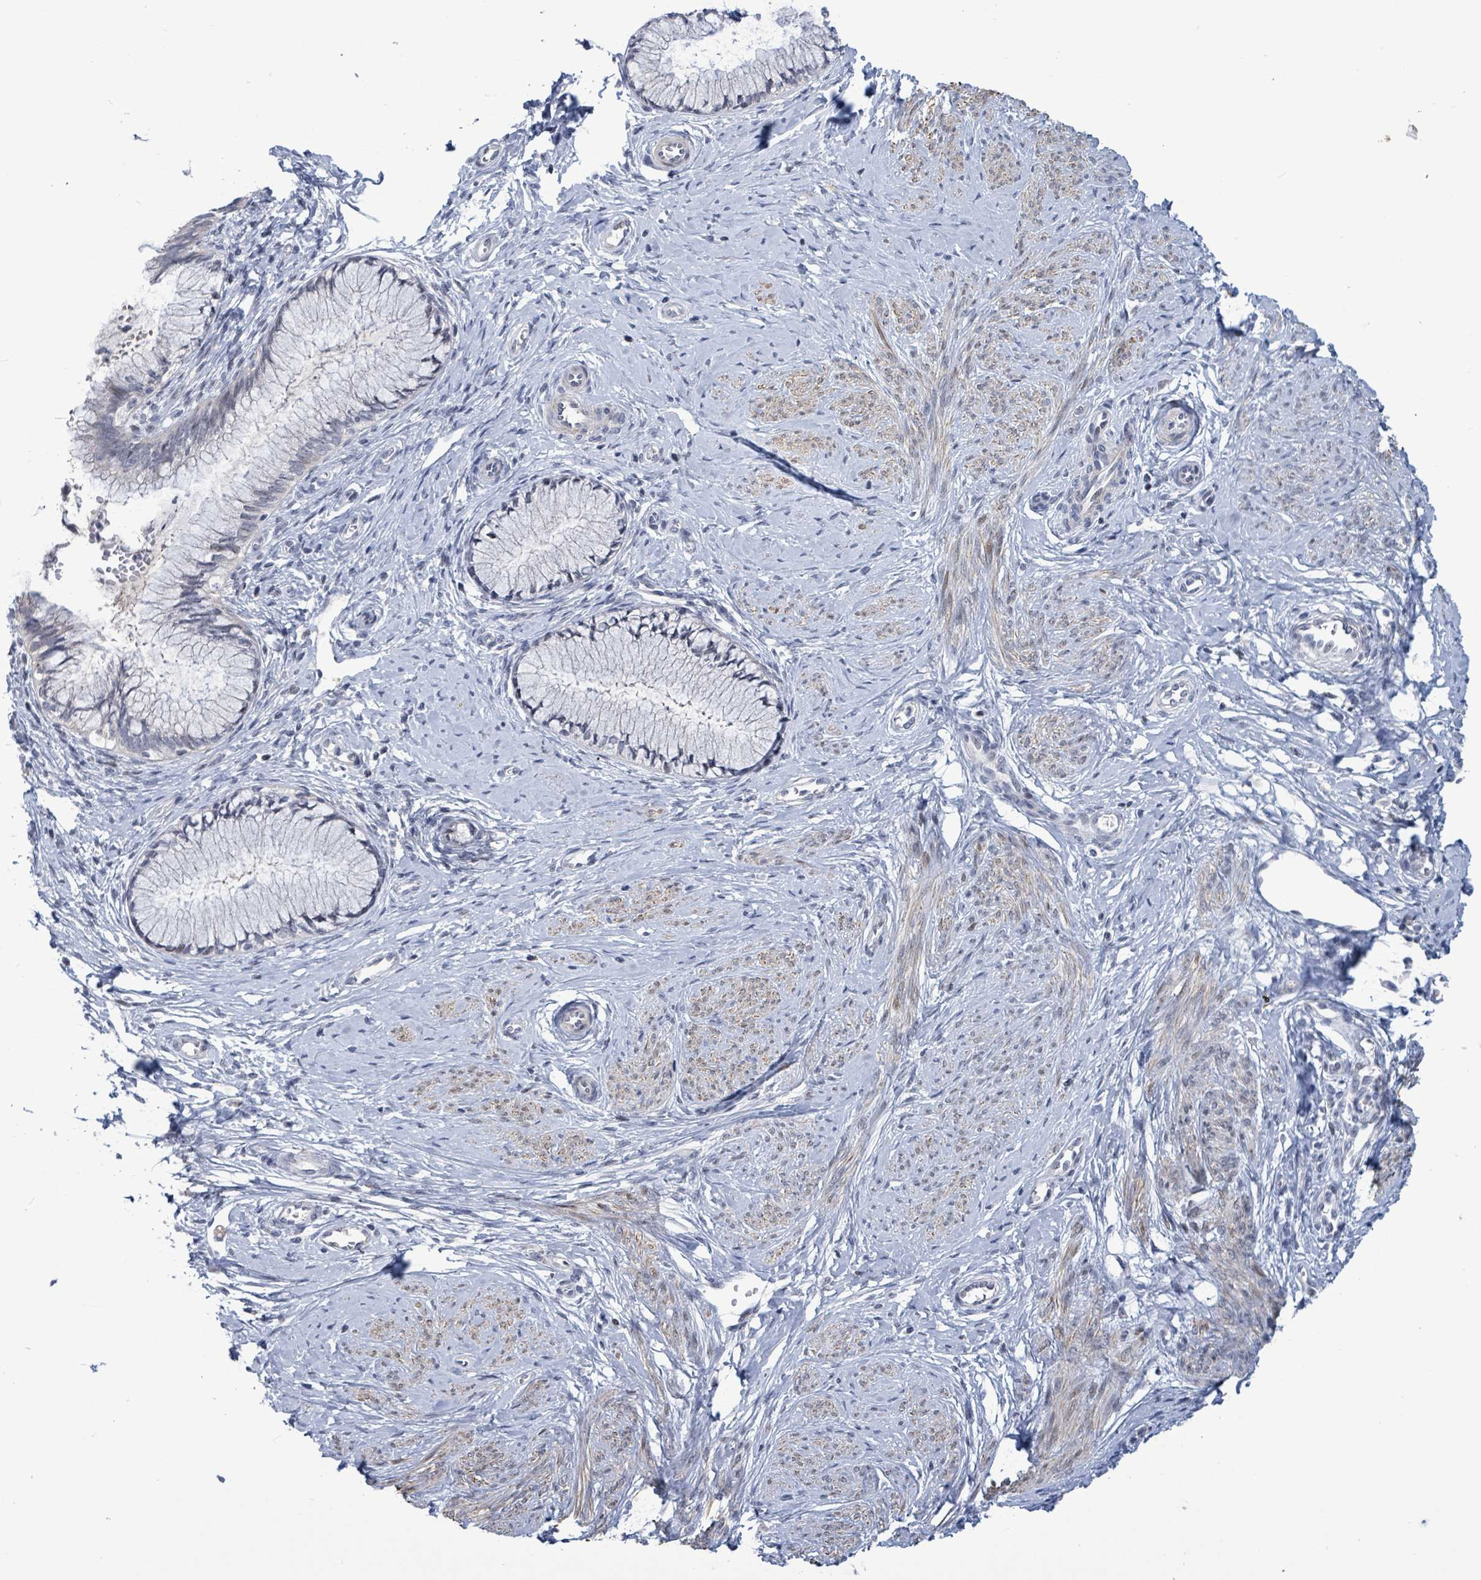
{"staining": {"intensity": "negative", "quantity": "none", "location": "none"}, "tissue": "cervical cancer", "cell_type": "Tumor cells", "image_type": "cancer", "snomed": [{"axis": "morphology", "description": "Adenocarcinoma, NOS"}, {"axis": "topography", "description": "Cervix"}], "caption": "A high-resolution micrograph shows IHC staining of cervical cancer, which exhibits no significant expression in tumor cells. Brightfield microscopy of immunohistochemistry (IHC) stained with DAB (brown) and hematoxylin (blue), captured at high magnification.", "gene": "NTN3", "patient": {"sex": "female", "age": 36}}